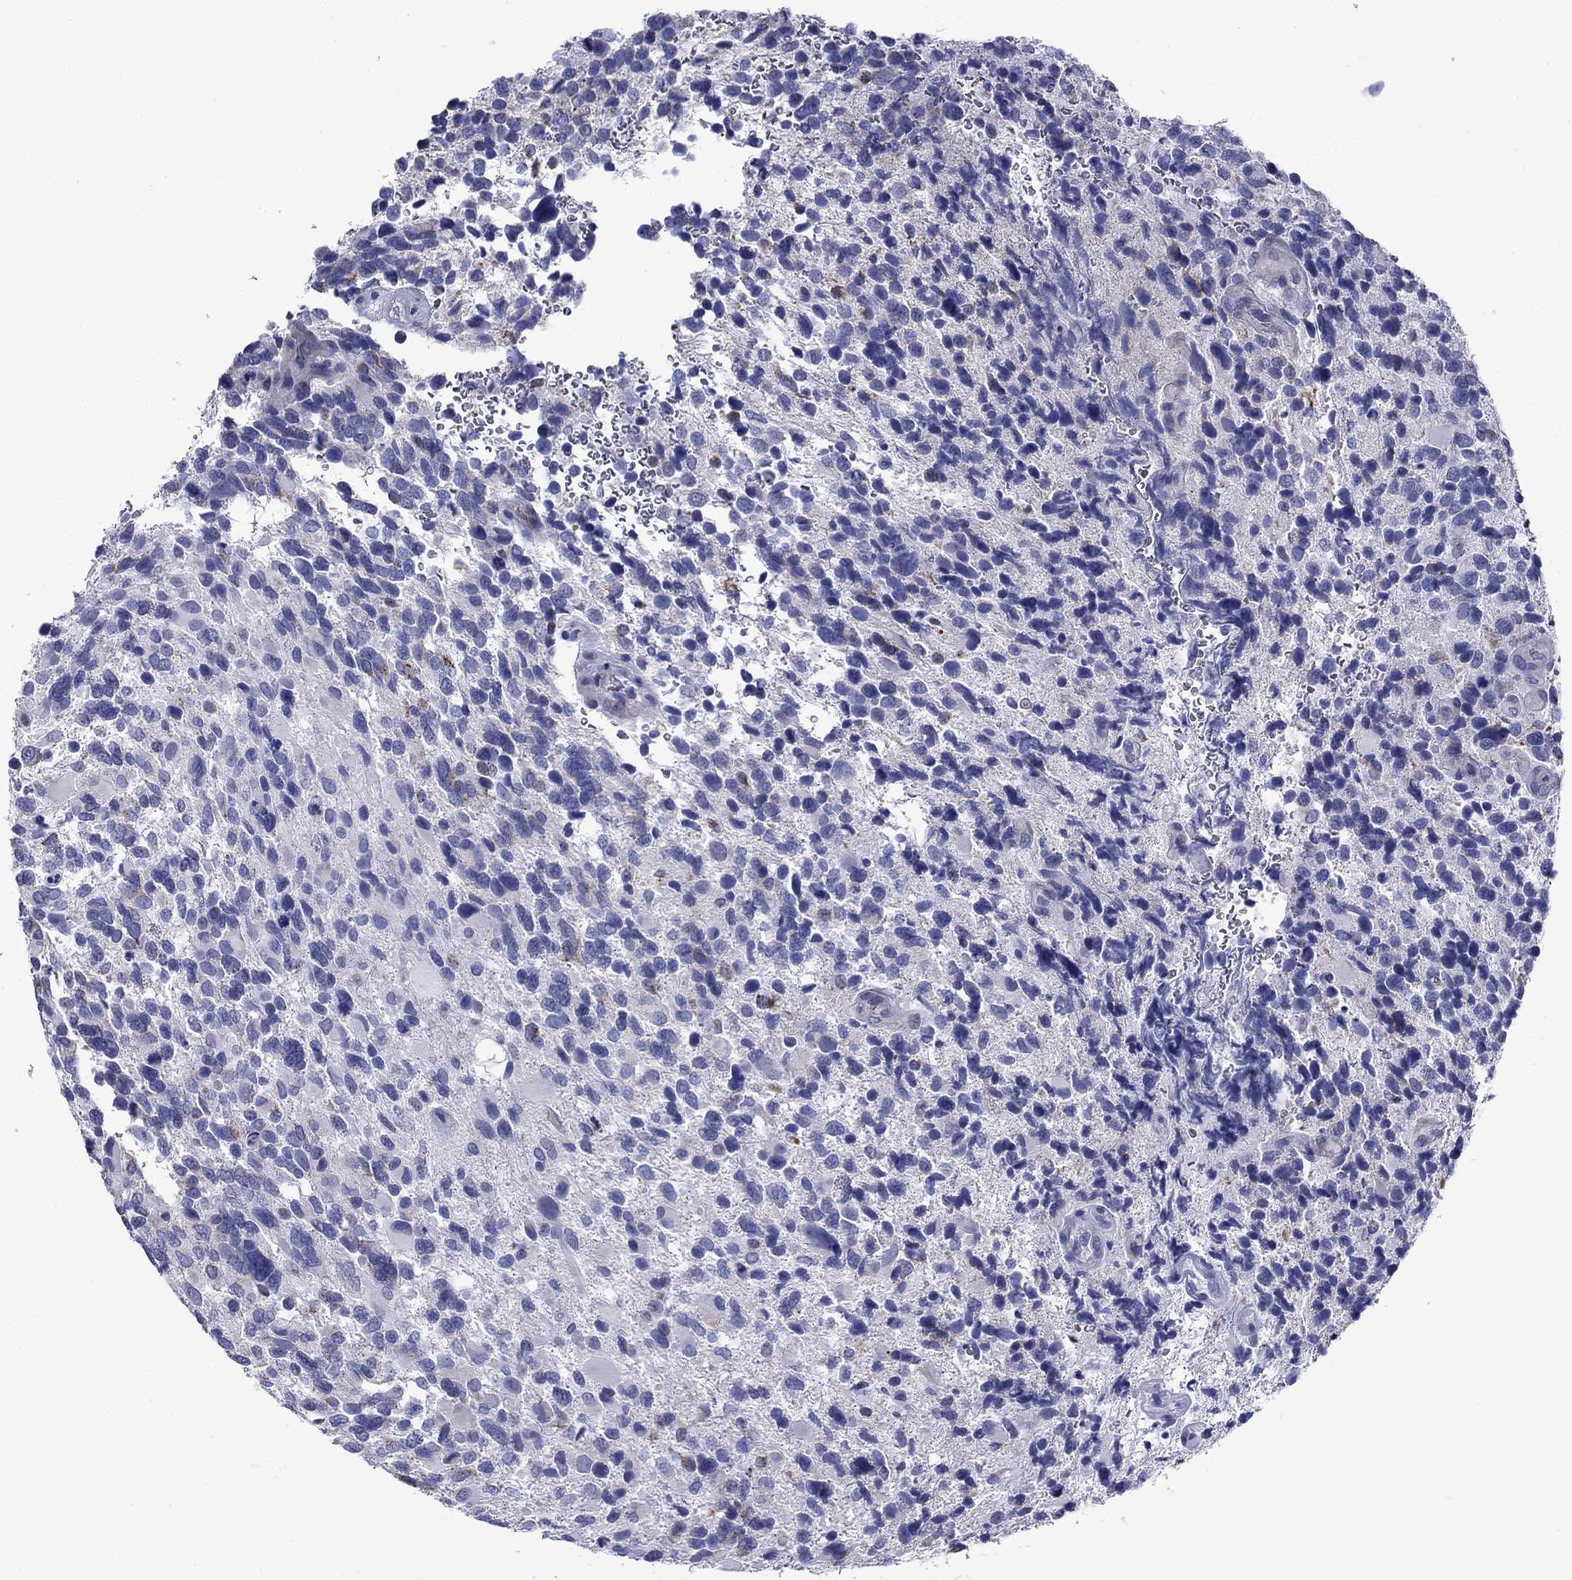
{"staining": {"intensity": "moderate", "quantity": "<25%", "location": "cytoplasmic/membranous"}, "tissue": "glioma", "cell_type": "Tumor cells", "image_type": "cancer", "snomed": [{"axis": "morphology", "description": "Glioma, malignant, Low grade"}, {"axis": "topography", "description": "Brain"}], "caption": "Immunohistochemistry (DAB) staining of human malignant low-grade glioma exhibits moderate cytoplasmic/membranous protein staining in about <25% of tumor cells. The staining was performed using DAB (3,3'-diaminobenzidine) to visualize the protein expression in brown, while the nuclei were stained in blue with hematoxylin (Magnification: 20x).", "gene": "ACADSB", "patient": {"sex": "female", "age": 32}}